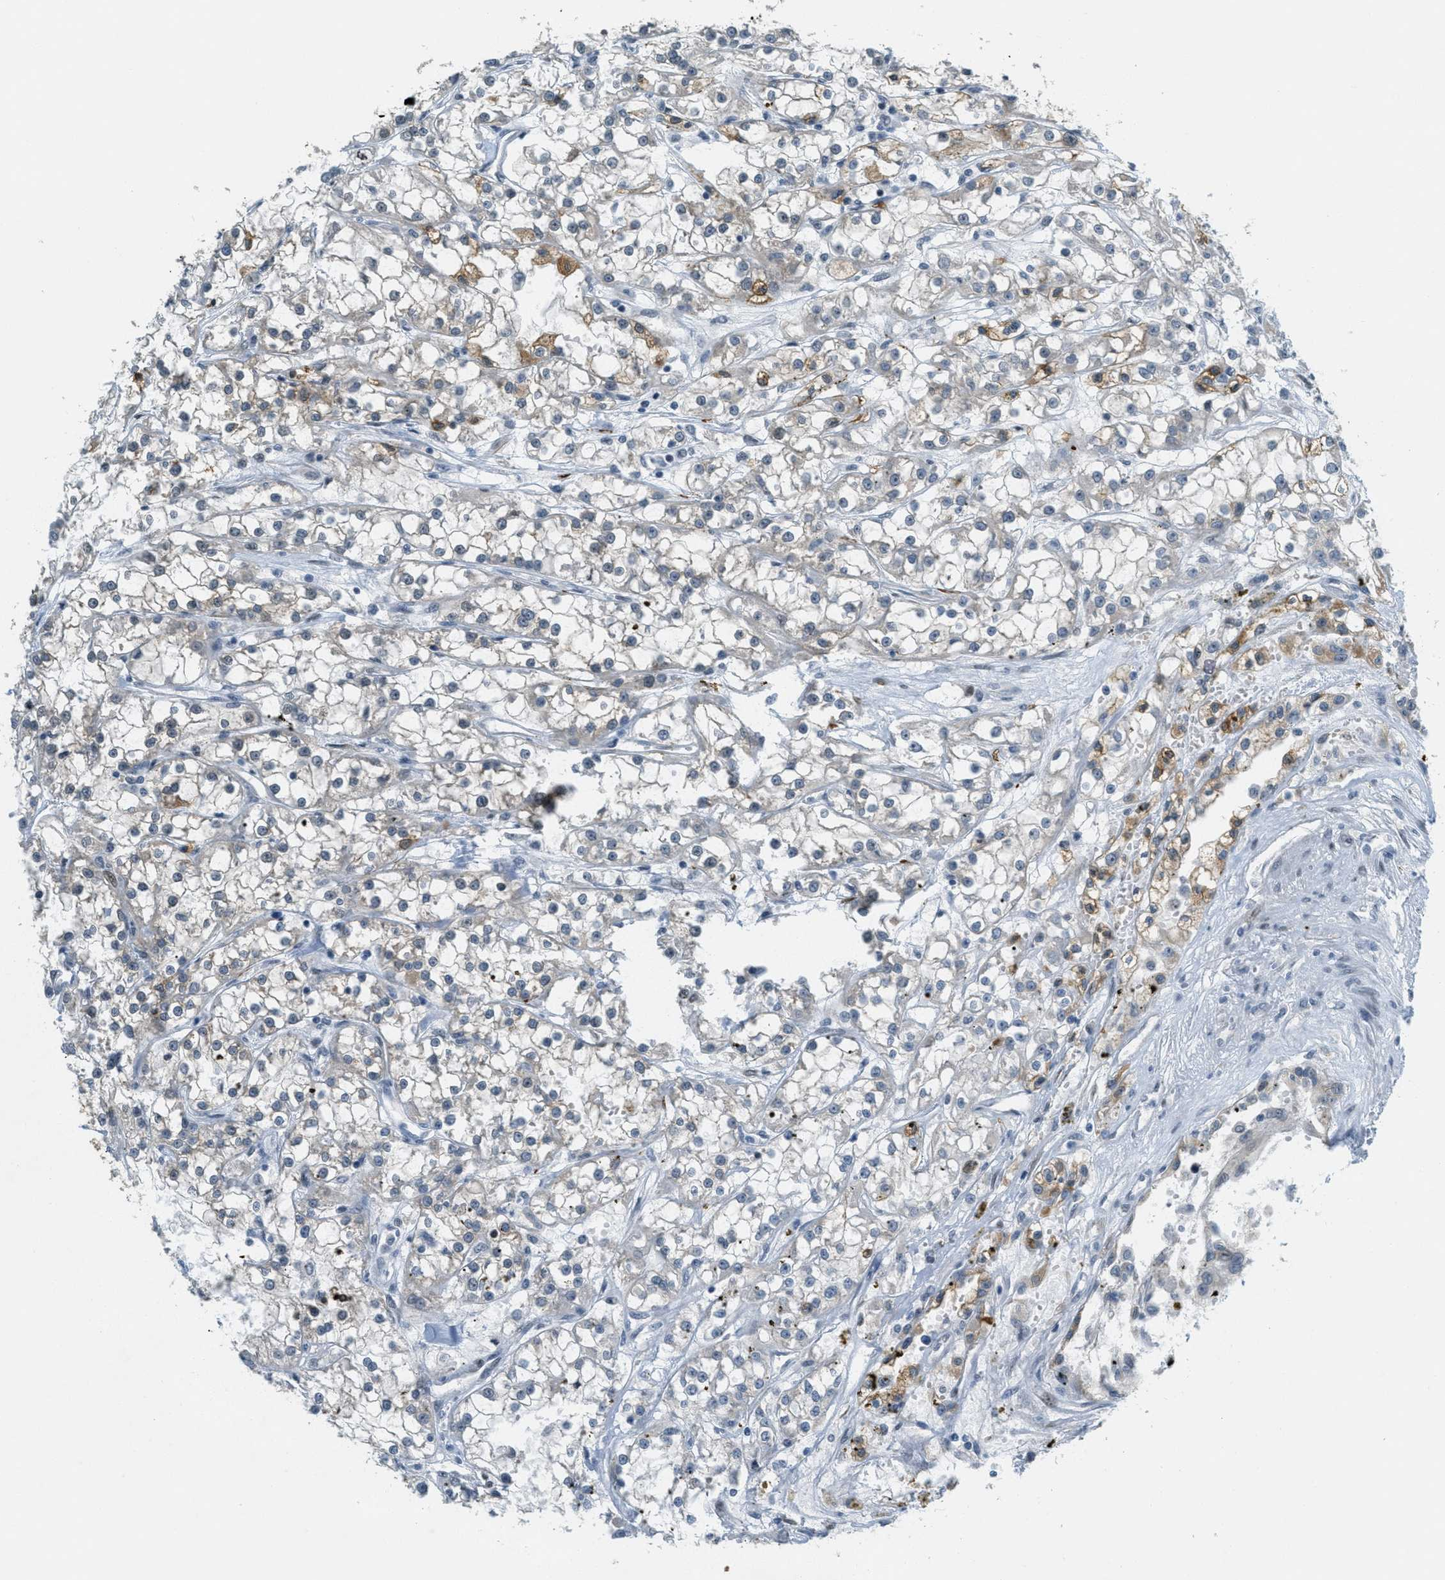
{"staining": {"intensity": "moderate", "quantity": "<25%", "location": "cytoplasmic/membranous"}, "tissue": "renal cancer", "cell_type": "Tumor cells", "image_type": "cancer", "snomed": [{"axis": "morphology", "description": "Adenocarcinoma, NOS"}, {"axis": "topography", "description": "Kidney"}], "caption": "Moderate cytoplasmic/membranous positivity is identified in approximately <25% of tumor cells in adenocarcinoma (renal).", "gene": "ZDHHC23", "patient": {"sex": "female", "age": 52}}